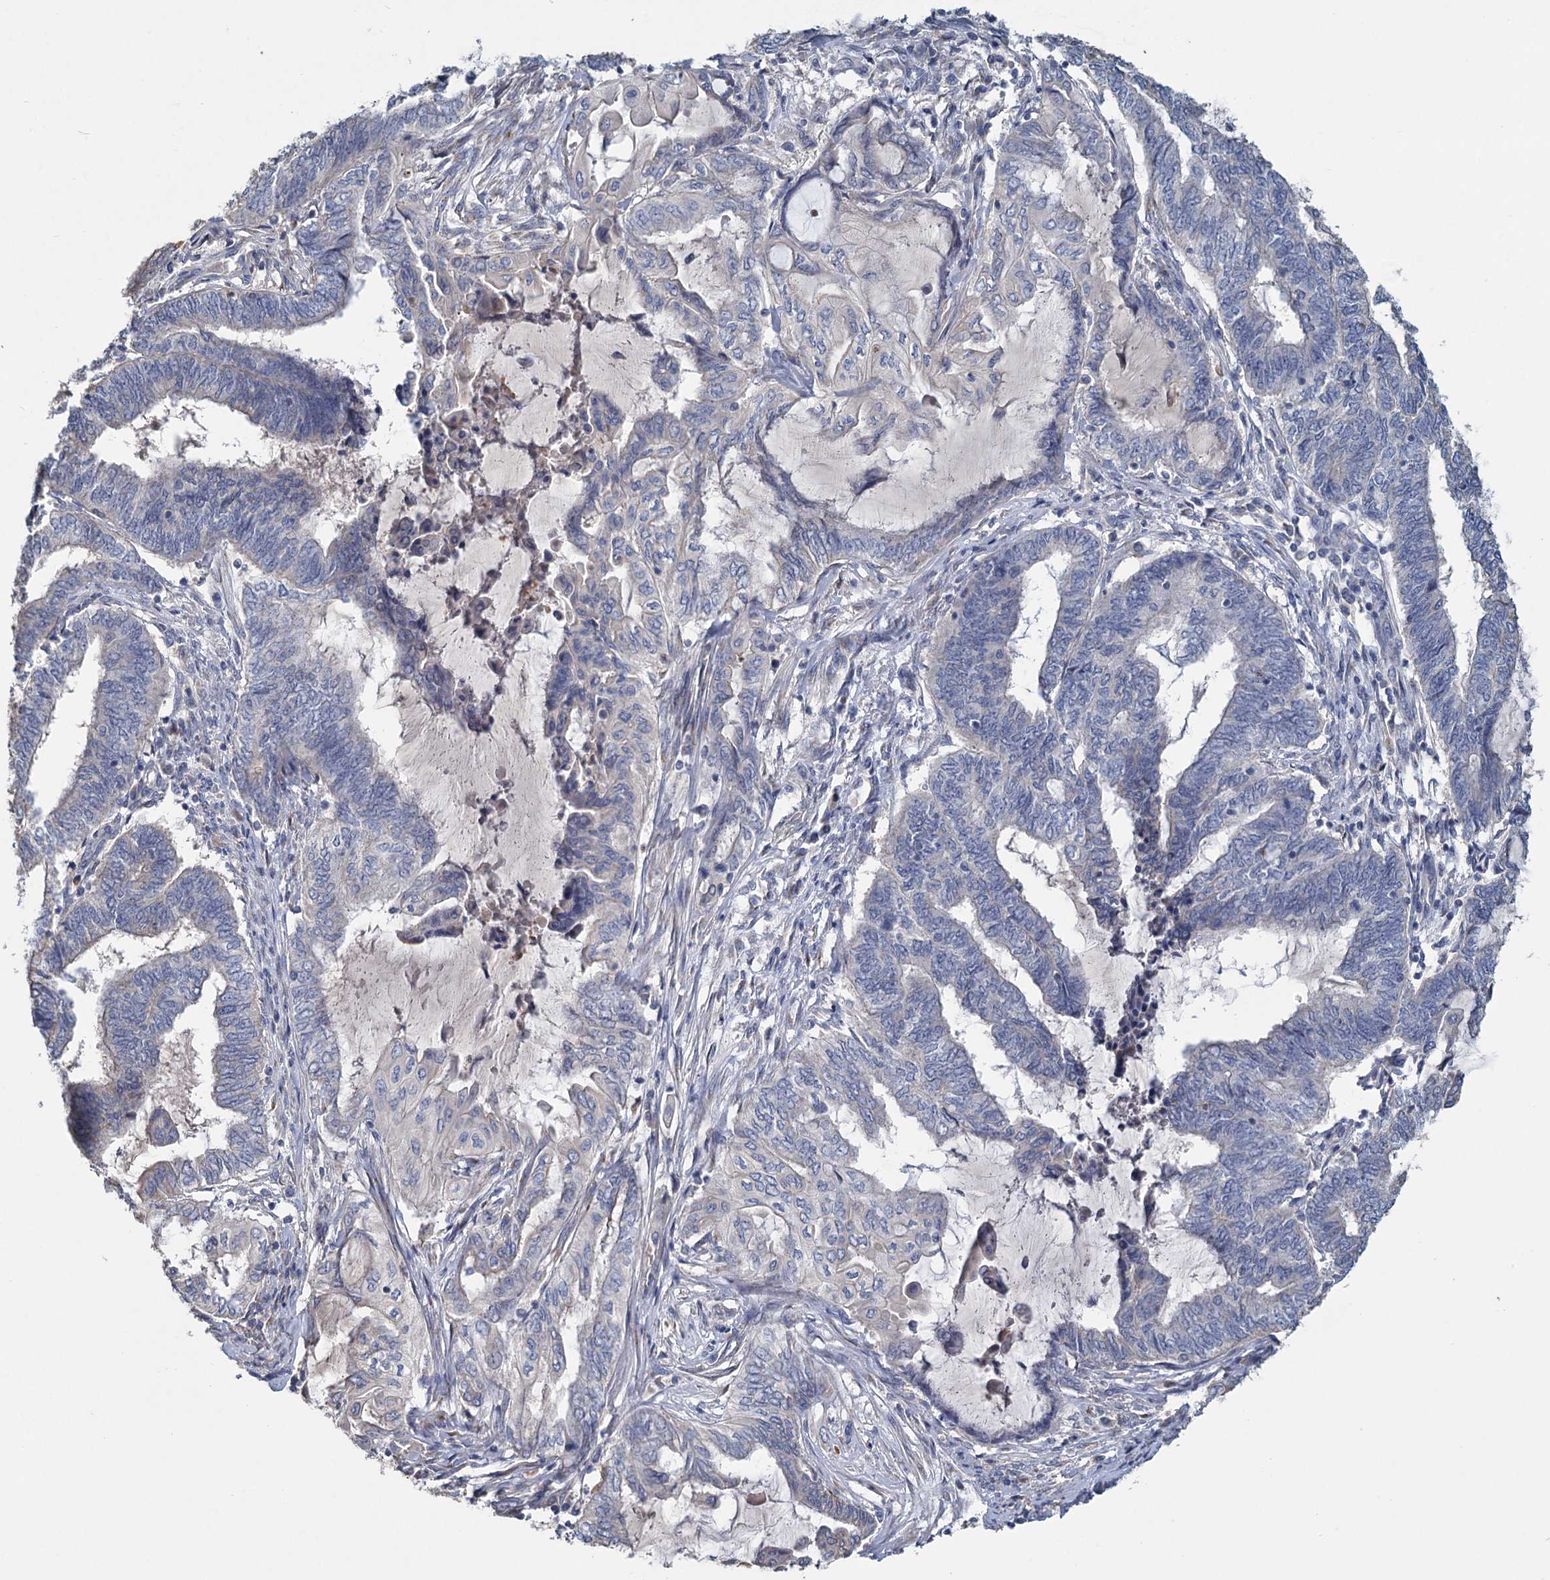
{"staining": {"intensity": "negative", "quantity": "none", "location": "none"}, "tissue": "endometrial cancer", "cell_type": "Tumor cells", "image_type": "cancer", "snomed": [{"axis": "morphology", "description": "Adenocarcinoma, NOS"}, {"axis": "topography", "description": "Uterus"}, {"axis": "topography", "description": "Endometrium"}], "caption": "This histopathology image is of endometrial adenocarcinoma stained with immunohistochemistry (IHC) to label a protein in brown with the nuclei are counter-stained blue. There is no expression in tumor cells.", "gene": "HES2", "patient": {"sex": "female", "age": 70}}